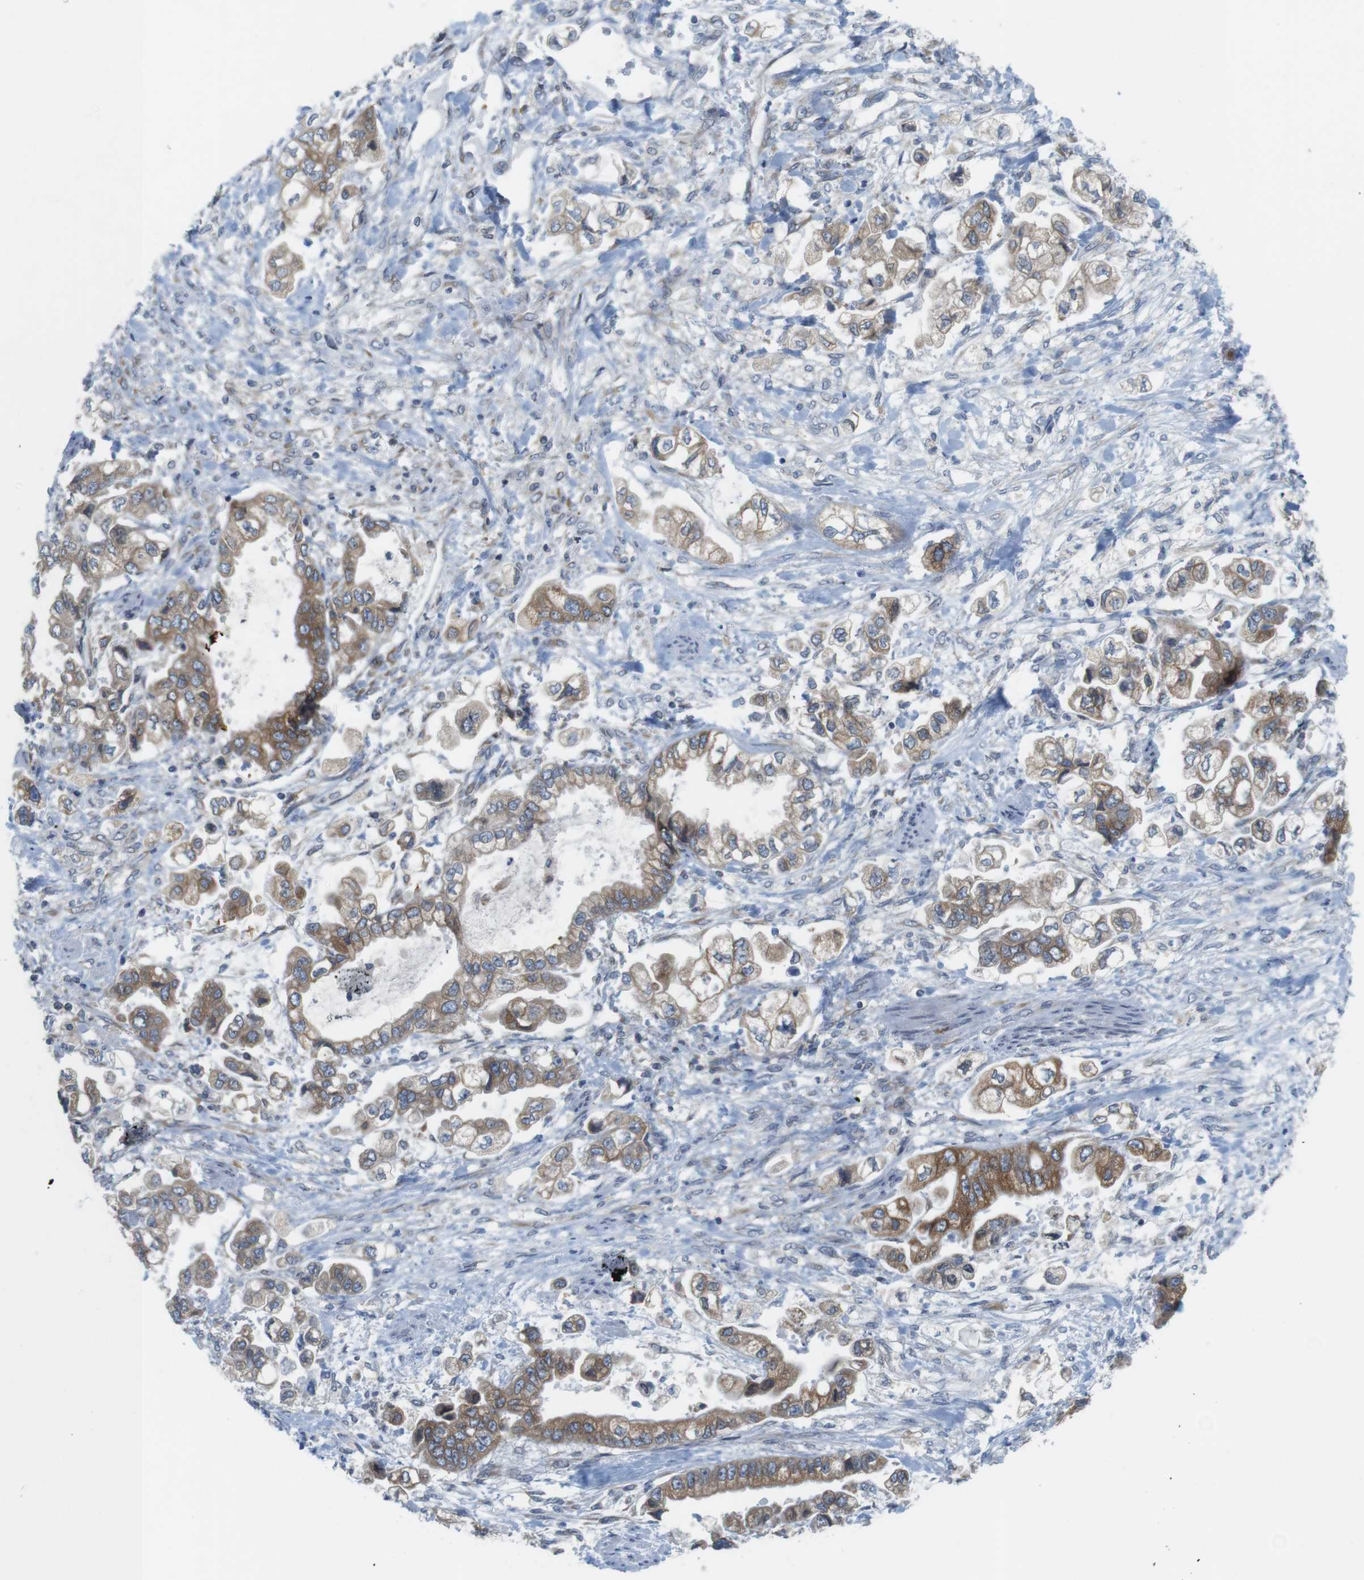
{"staining": {"intensity": "moderate", "quantity": "25%-75%", "location": "cytoplasmic/membranous"}, "tissue": "stomach cancer", "cell_type": "Tumor cells", "image_type": "cancer", "snomed": [{"axis": "morphology", "description": "Normal tissue, NOS"}, {"axis": "morphology", "description": "Adenocarcinoma, NOS"}, {"axis": "topography", "description": "Stomach"}], "caption": "Immunohistochemistry of human stomach cancer demonstrates medium levels of moderate cytoplasmic/membranous positivity in about 25%-75% of tumor cells.", "gene": "ERGIC3", "patient": {"sex": "male", "age": 62}}